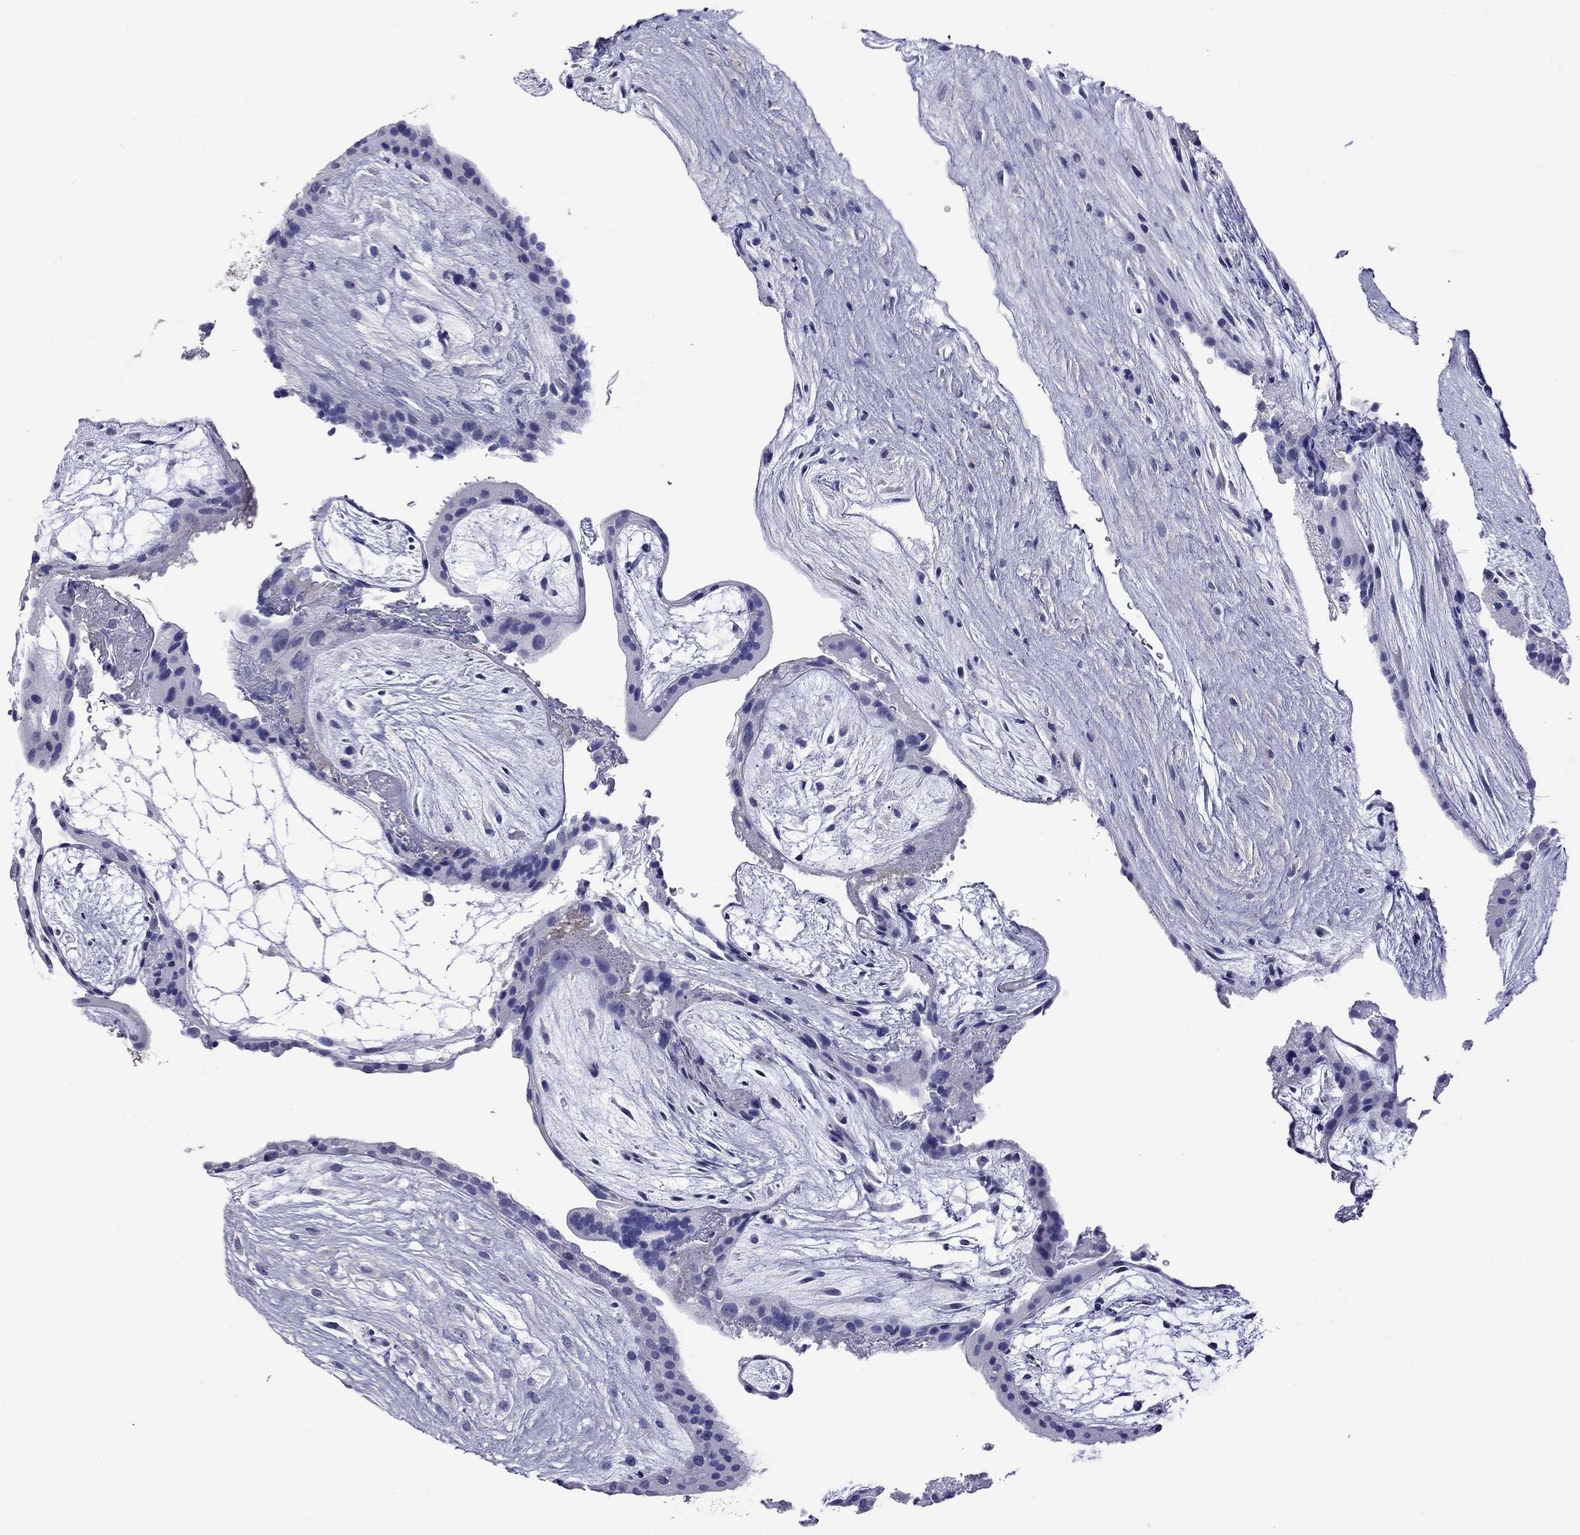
{"staining": {"intensity": "negative", "quantity": "none", "location": "none"}, "tissue": "placenta", "cell_type": "Decidual cells", "image_type": "normal", "snomed": [{"axis": "morphology", "description": "Normal tissue, NOS"}, {"axis": "topography", "description": "Placenta"}], "caption": "Immunohistochemistry (IHC) of unremarkable human placenta displays no positivity in decidual cells.", "gene": "KIAA2012", "patient": {"sex": "female", "age": 19}}